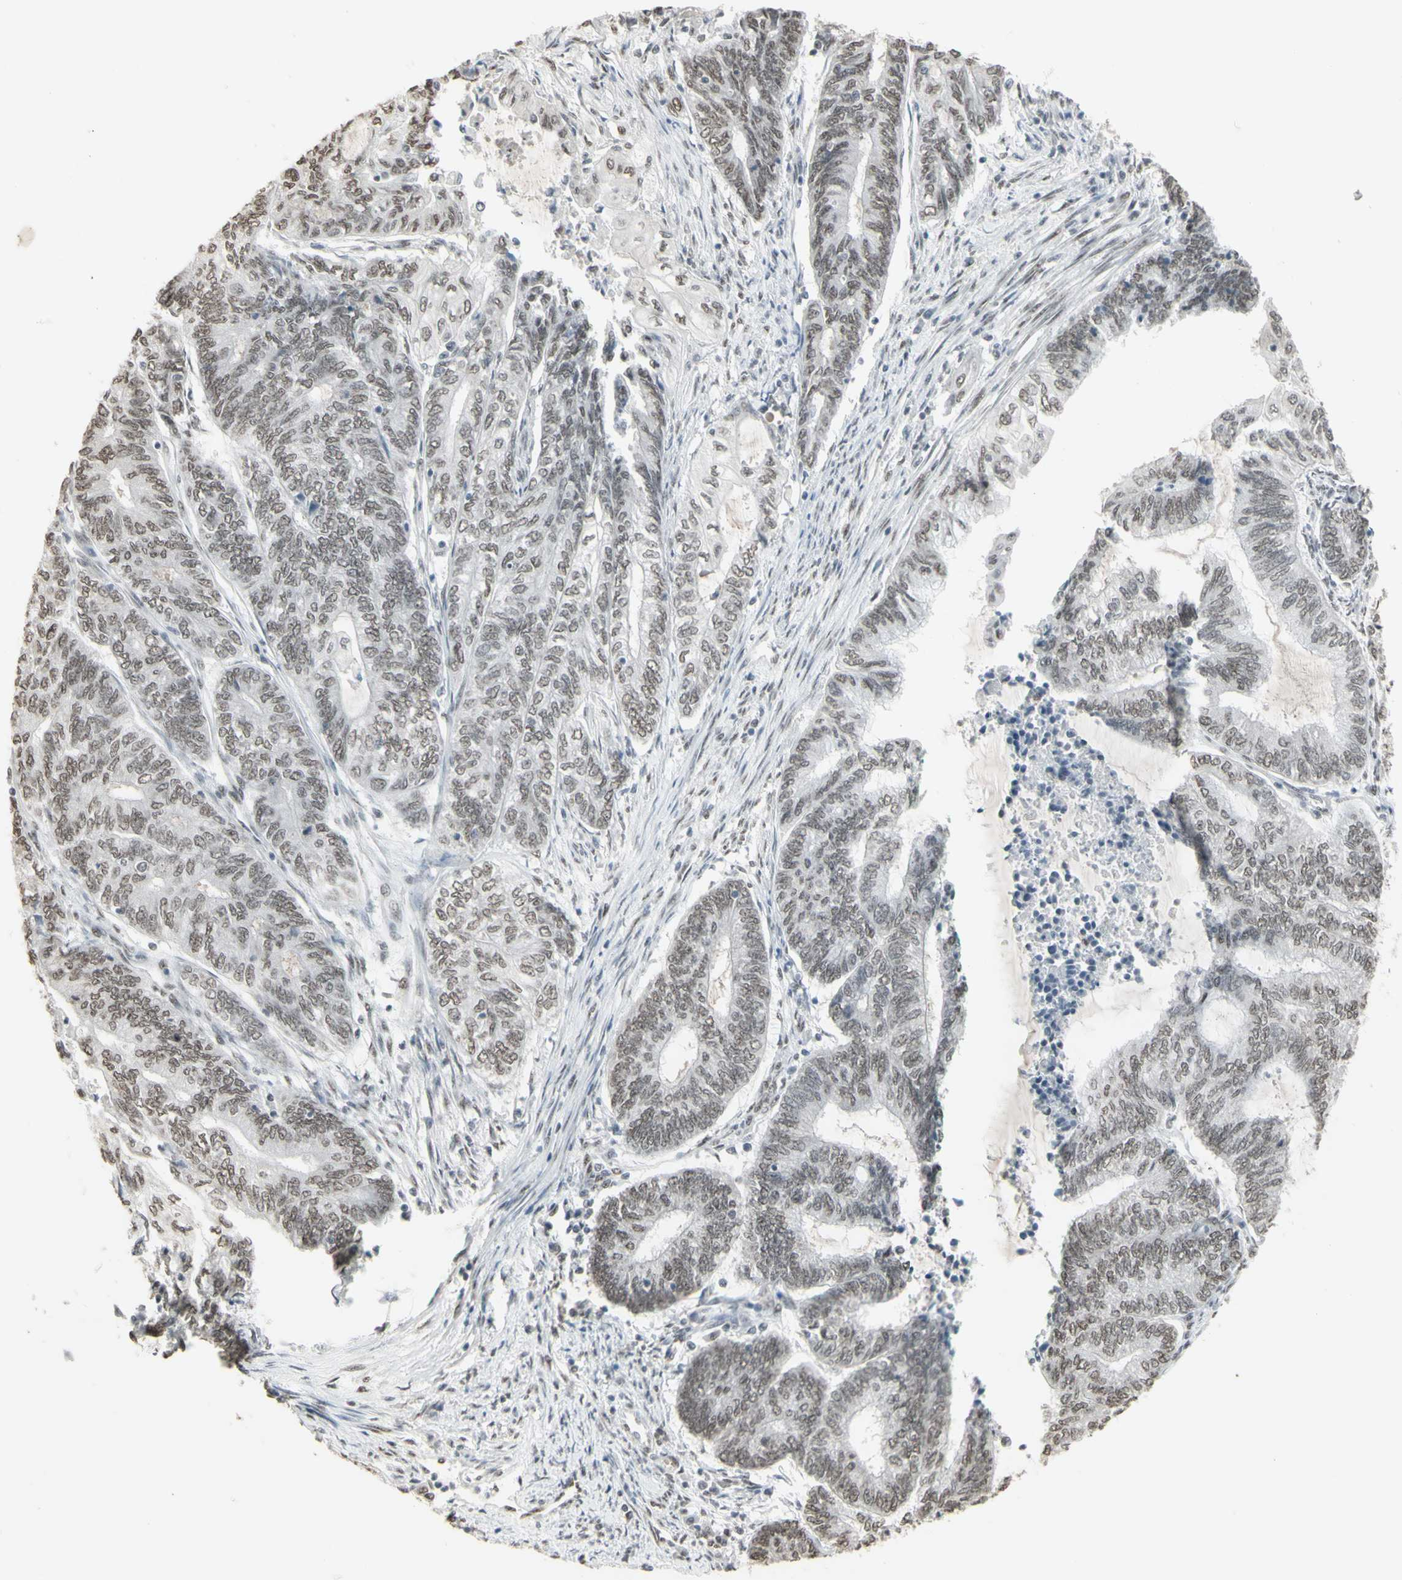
{"staining": {"intensity": "weak", "quantity": "25%-75%", "location": "nuclear"}, "tissue": "endometrial cancer", "cell_type": "Tumor cells", "image_type": "cancer", "snomed": [{"axis": "morphology", "description": "Adenocarcinoma, NOS"}, {"axis": "topography", "description": "Uterus"}, {"axis": "topography", "description": "Endometrium"}], "caption": "The image demonstrates a brown stain indicating the presence of a protein in the nuclear of tumor cells in adenocarcinoma (endometrial).", "gene": "TRIM28", "patient": {"sex": "female", "age": 70}}